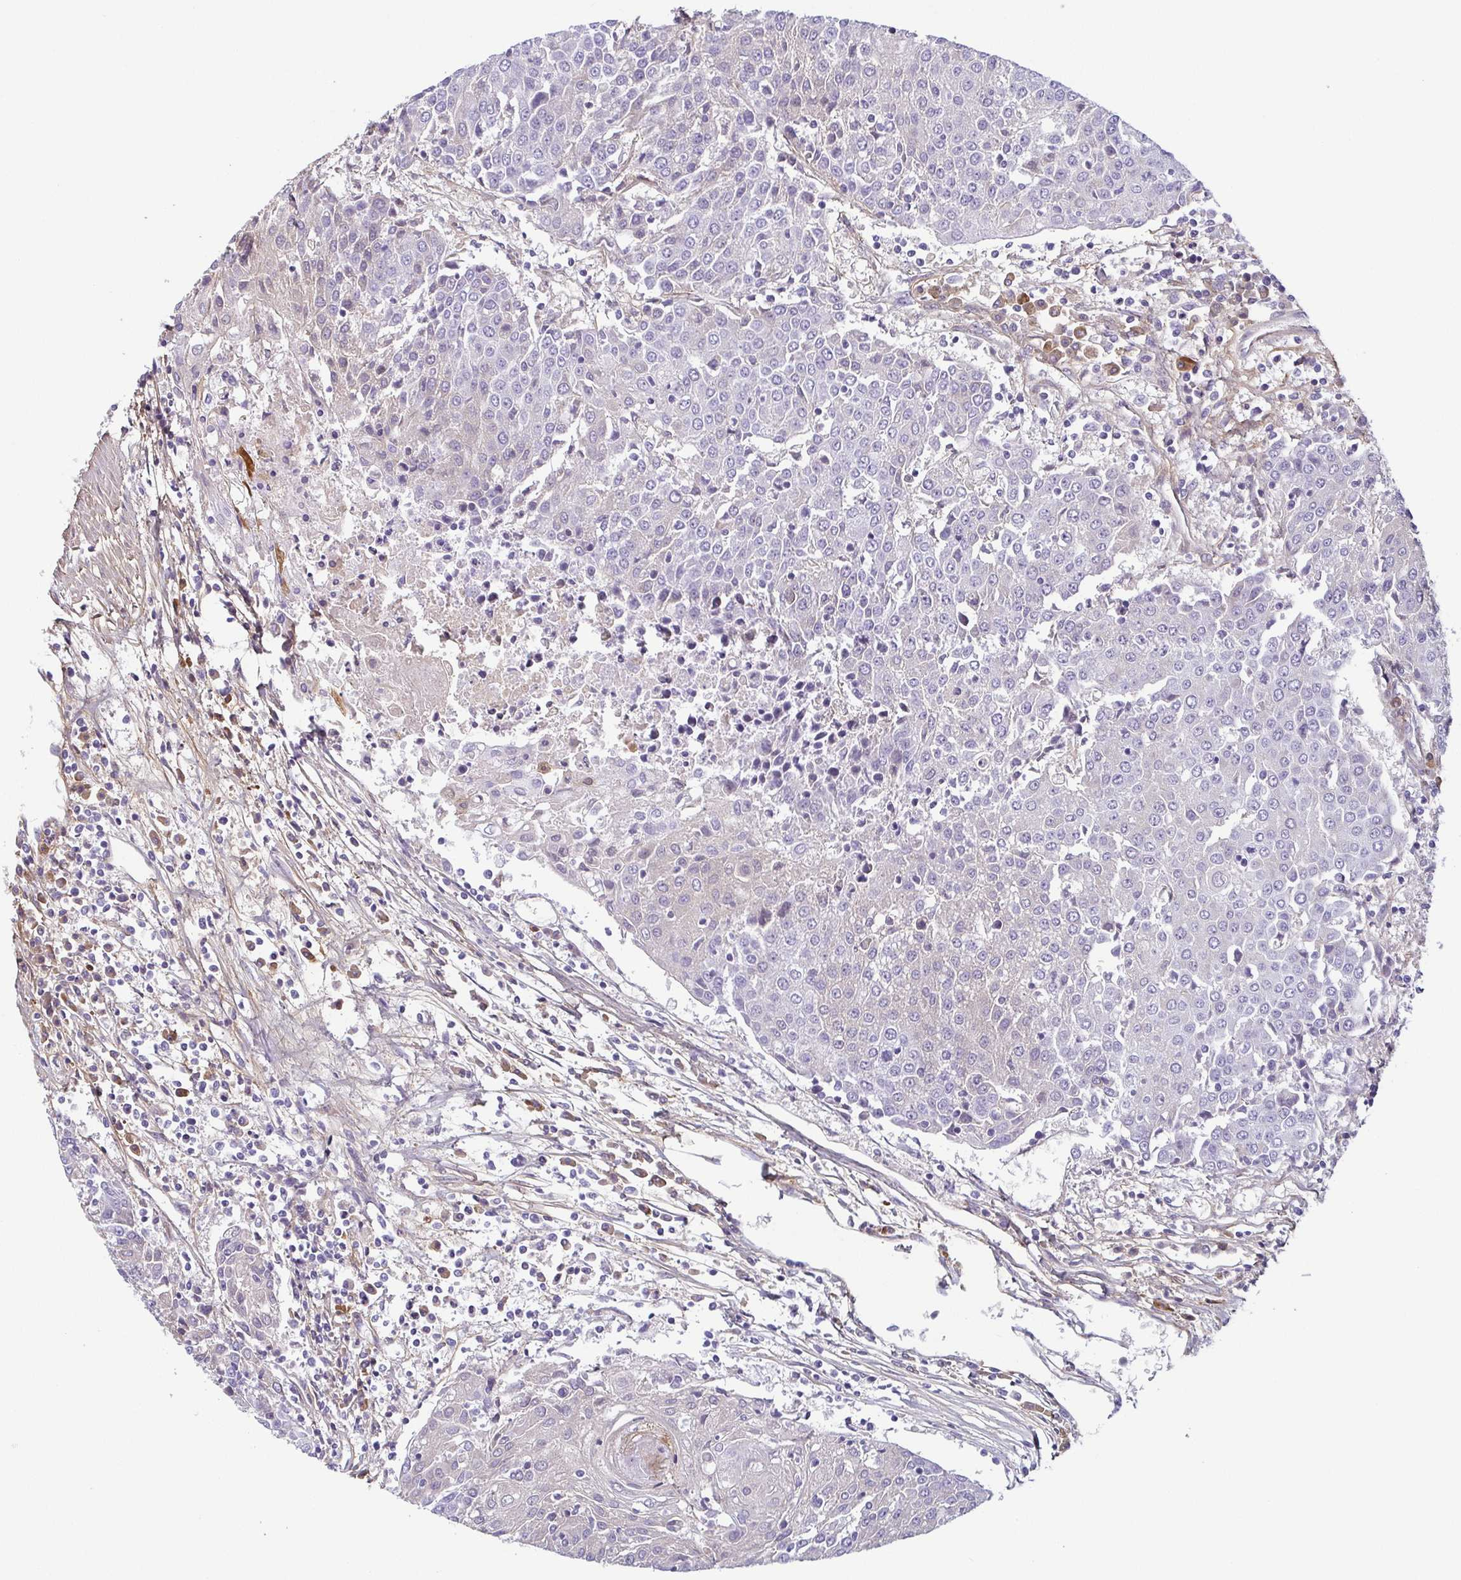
{"staining": {"intensity": "negative", "quantity": "none", "location": "none"}, "tissue": "urothelial cancer", "cell_type": "Tumor cells", "image_type": "cancer", "snomed": [{"axis": "morphology", "description": "Urothelial carcinoma, High grade"}, {"axis": "topography", "description": "Urinary bladder"}], "caption": "A high-resolution histopathology image shows immunohistochemistry (IHC) staining of high-grade urothelial carcinoma, which exhibits no significant staining in tumor cells.", "gene": "ECM1", "patient": {"sex": "female", "age": 85}}